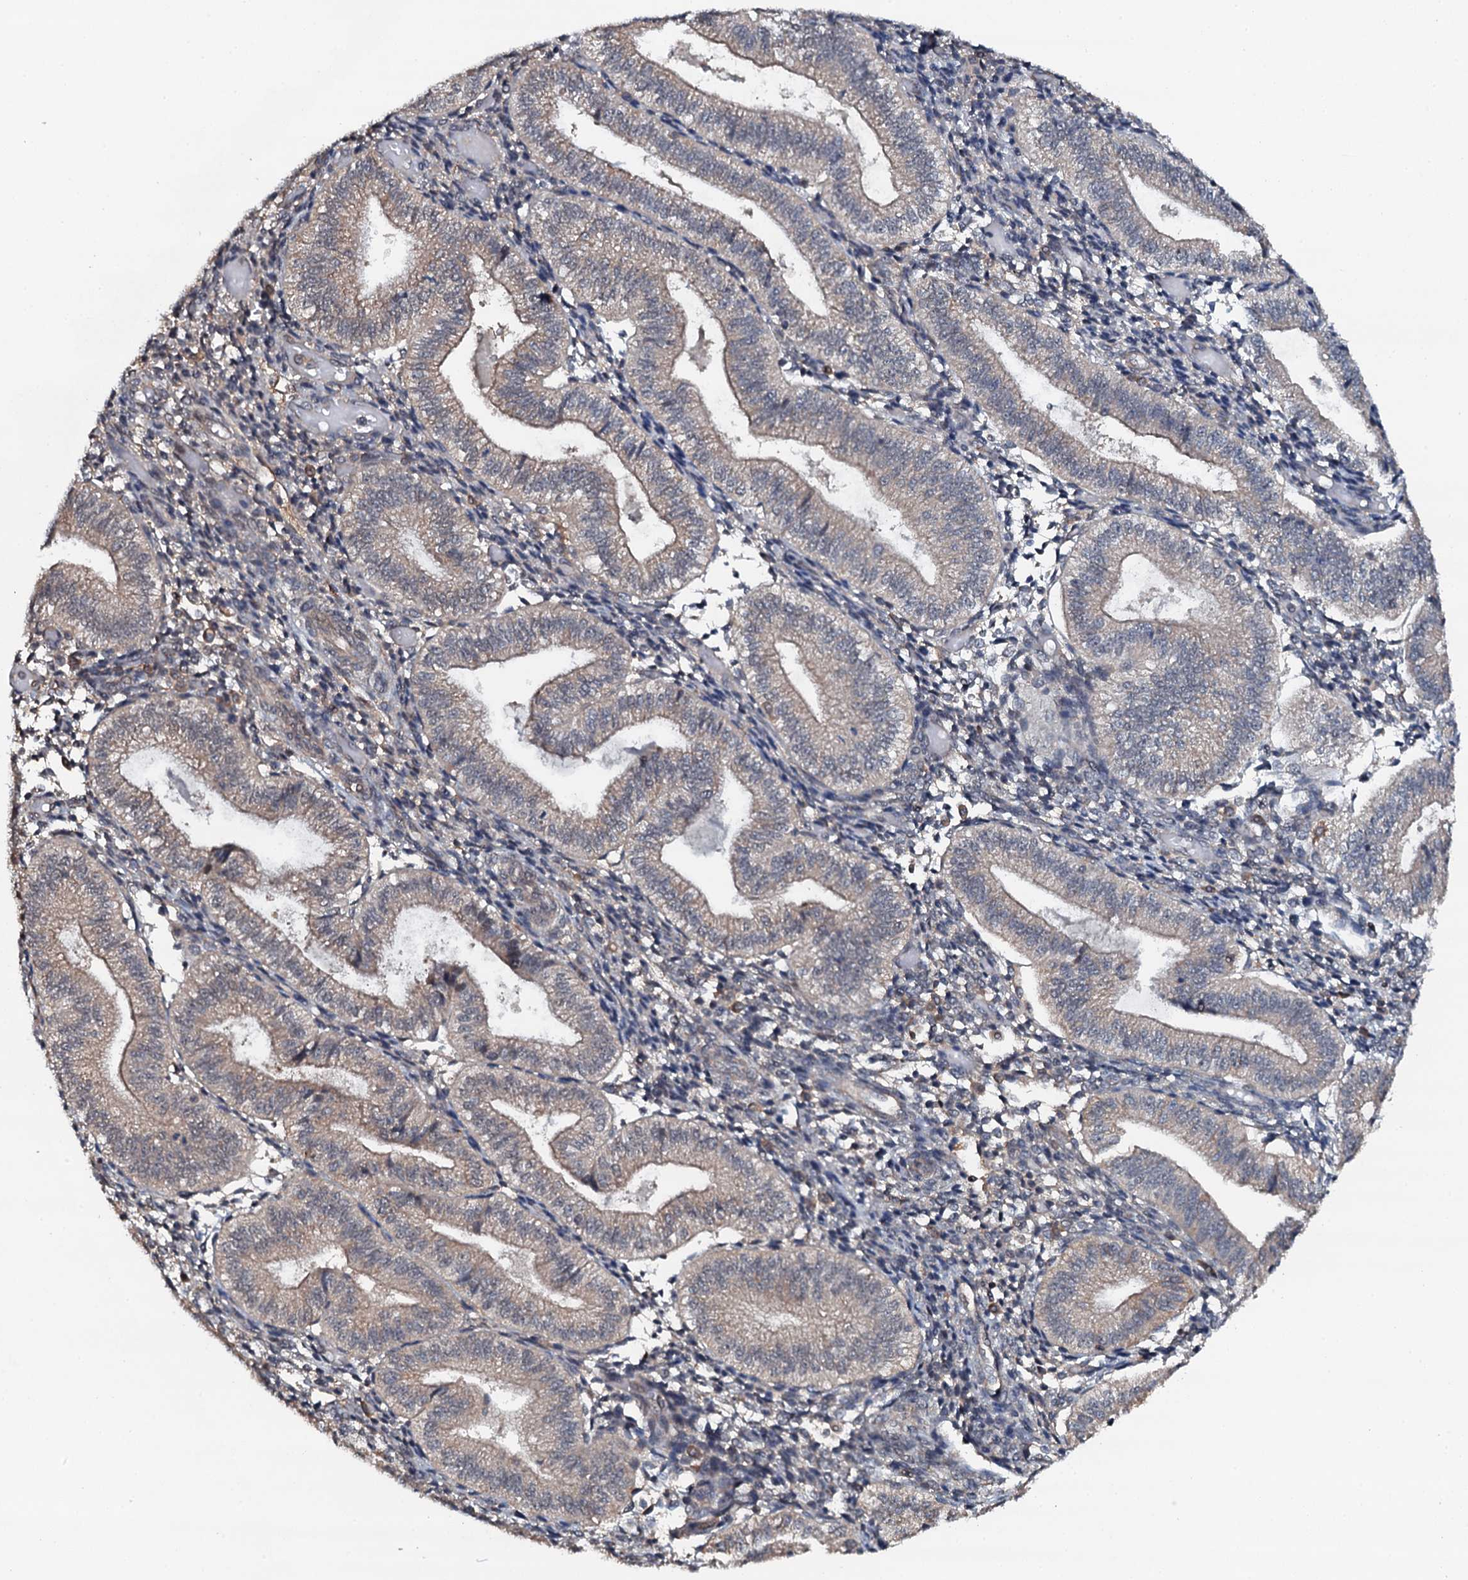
{"staining": {"intensity": "negative", "quantity": "none", "location": "none"}, "tissue": "endometrium", "cell_type": "Cells in endometrial stroma", "image_type": "normal", "snomed": [{"axis": "morphology", "description": "Normal tissue, NOS"}, {"axis": "topography", "description": "Endometrium"}], "caption": "There is no significant positivity in cells in endometrial stroma of endometrium. Nuclei are stained in blue.", "gene": "FLYWCH1", "patient": {"sex": "female", "age": 34}}